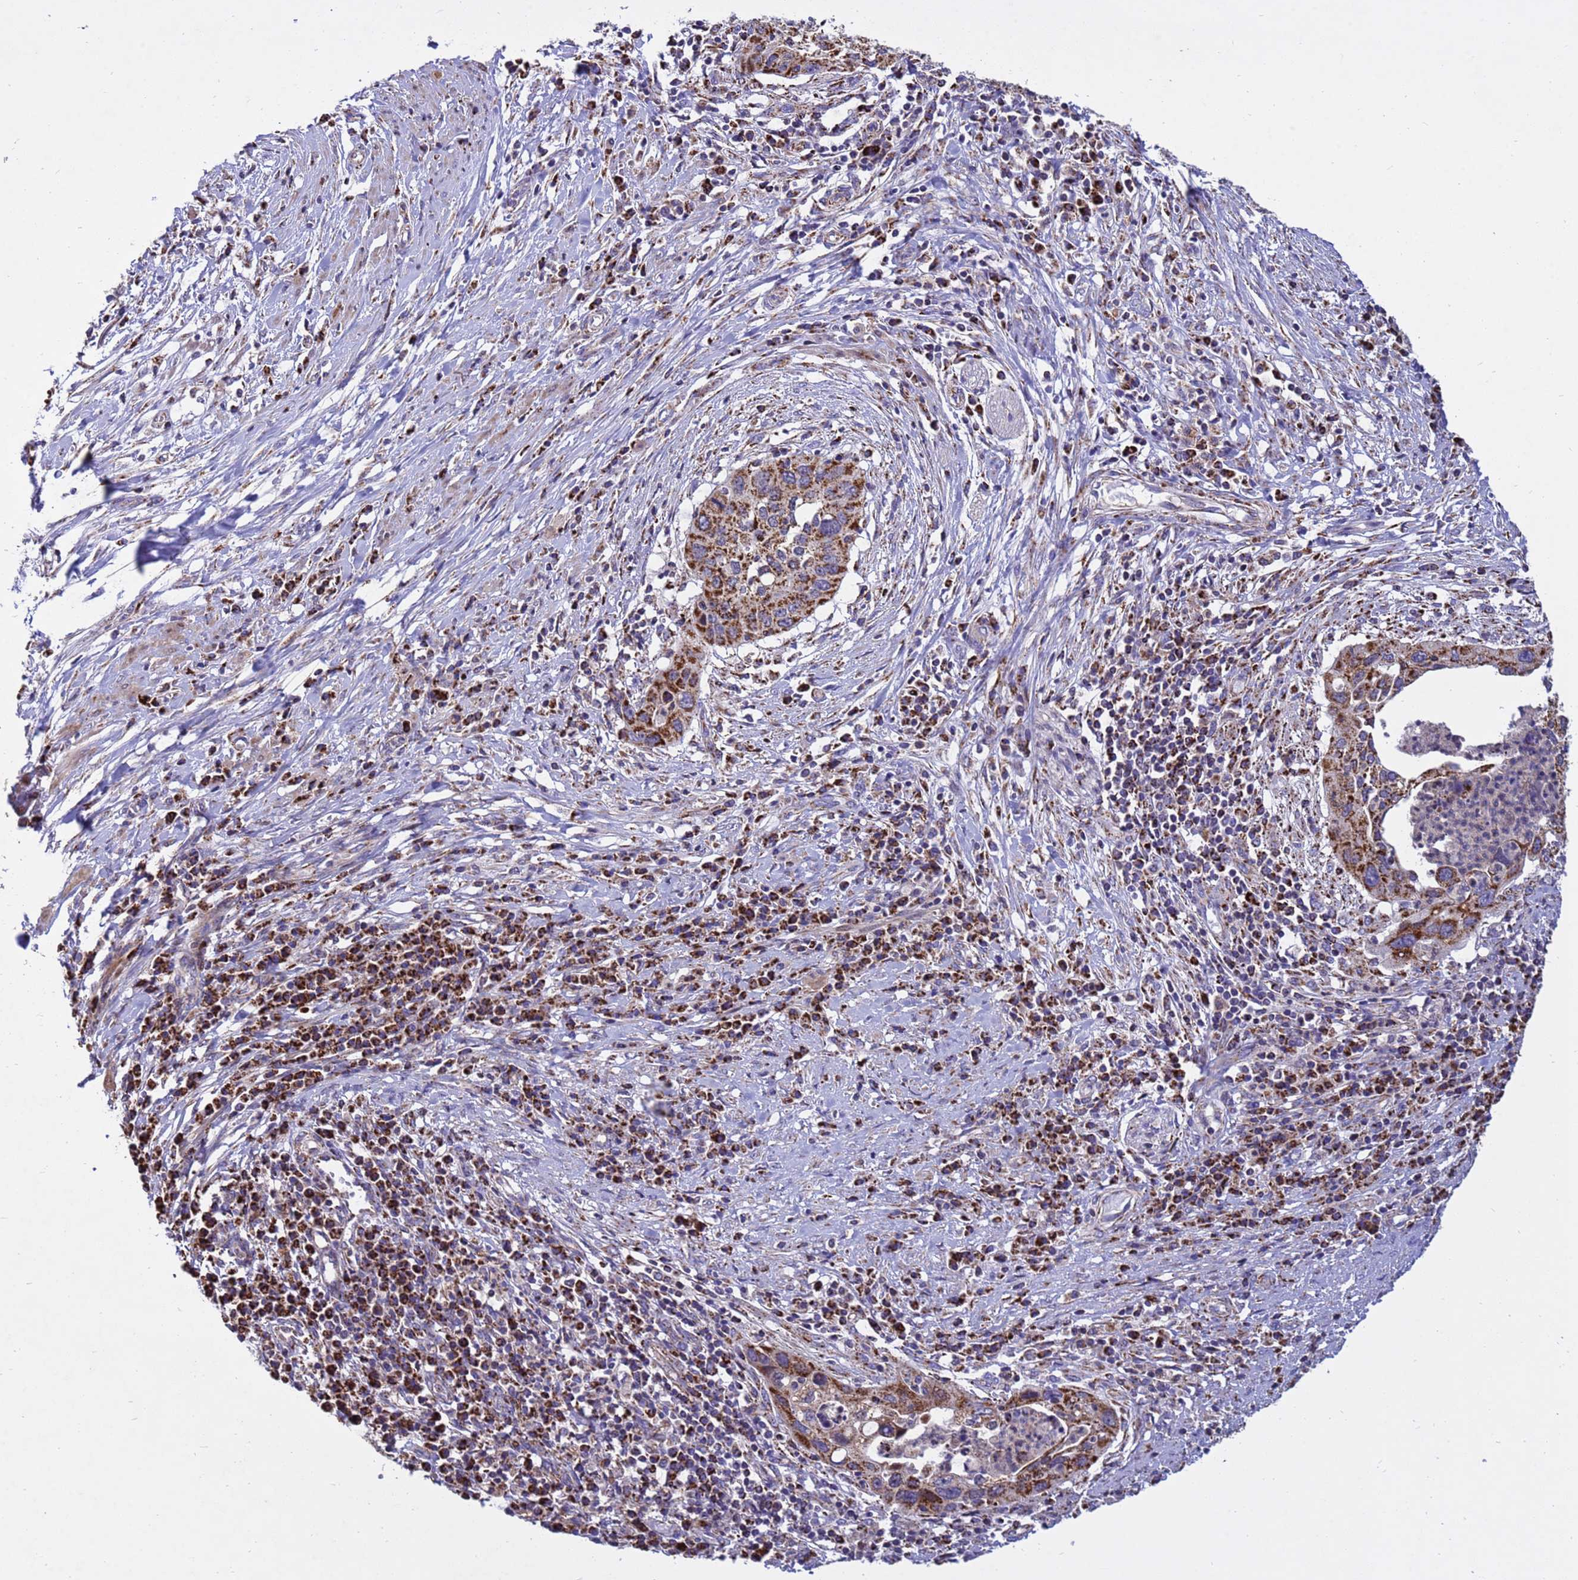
{"staining": {"intensity": "moderate", "quantity": ">75%", "location": "cytoplasmic/membranous"}, "tissue": "cervical cancer", "cell_type": "Tumor cells", "image_type": "cancer", "snomed": [{"axis": "morphology", "description": "Squamous cell carcinoma, NOS"}, {"axis": "topography", "description": "Cervix"}], "caption": "Protein staining of cervical cancer tissue displays moderate cytoplasmic/membranous positivity in about >75% of tumor cells.", "gene": "TUBGCP3", "patient": {"sex": "female", "age": 38}}